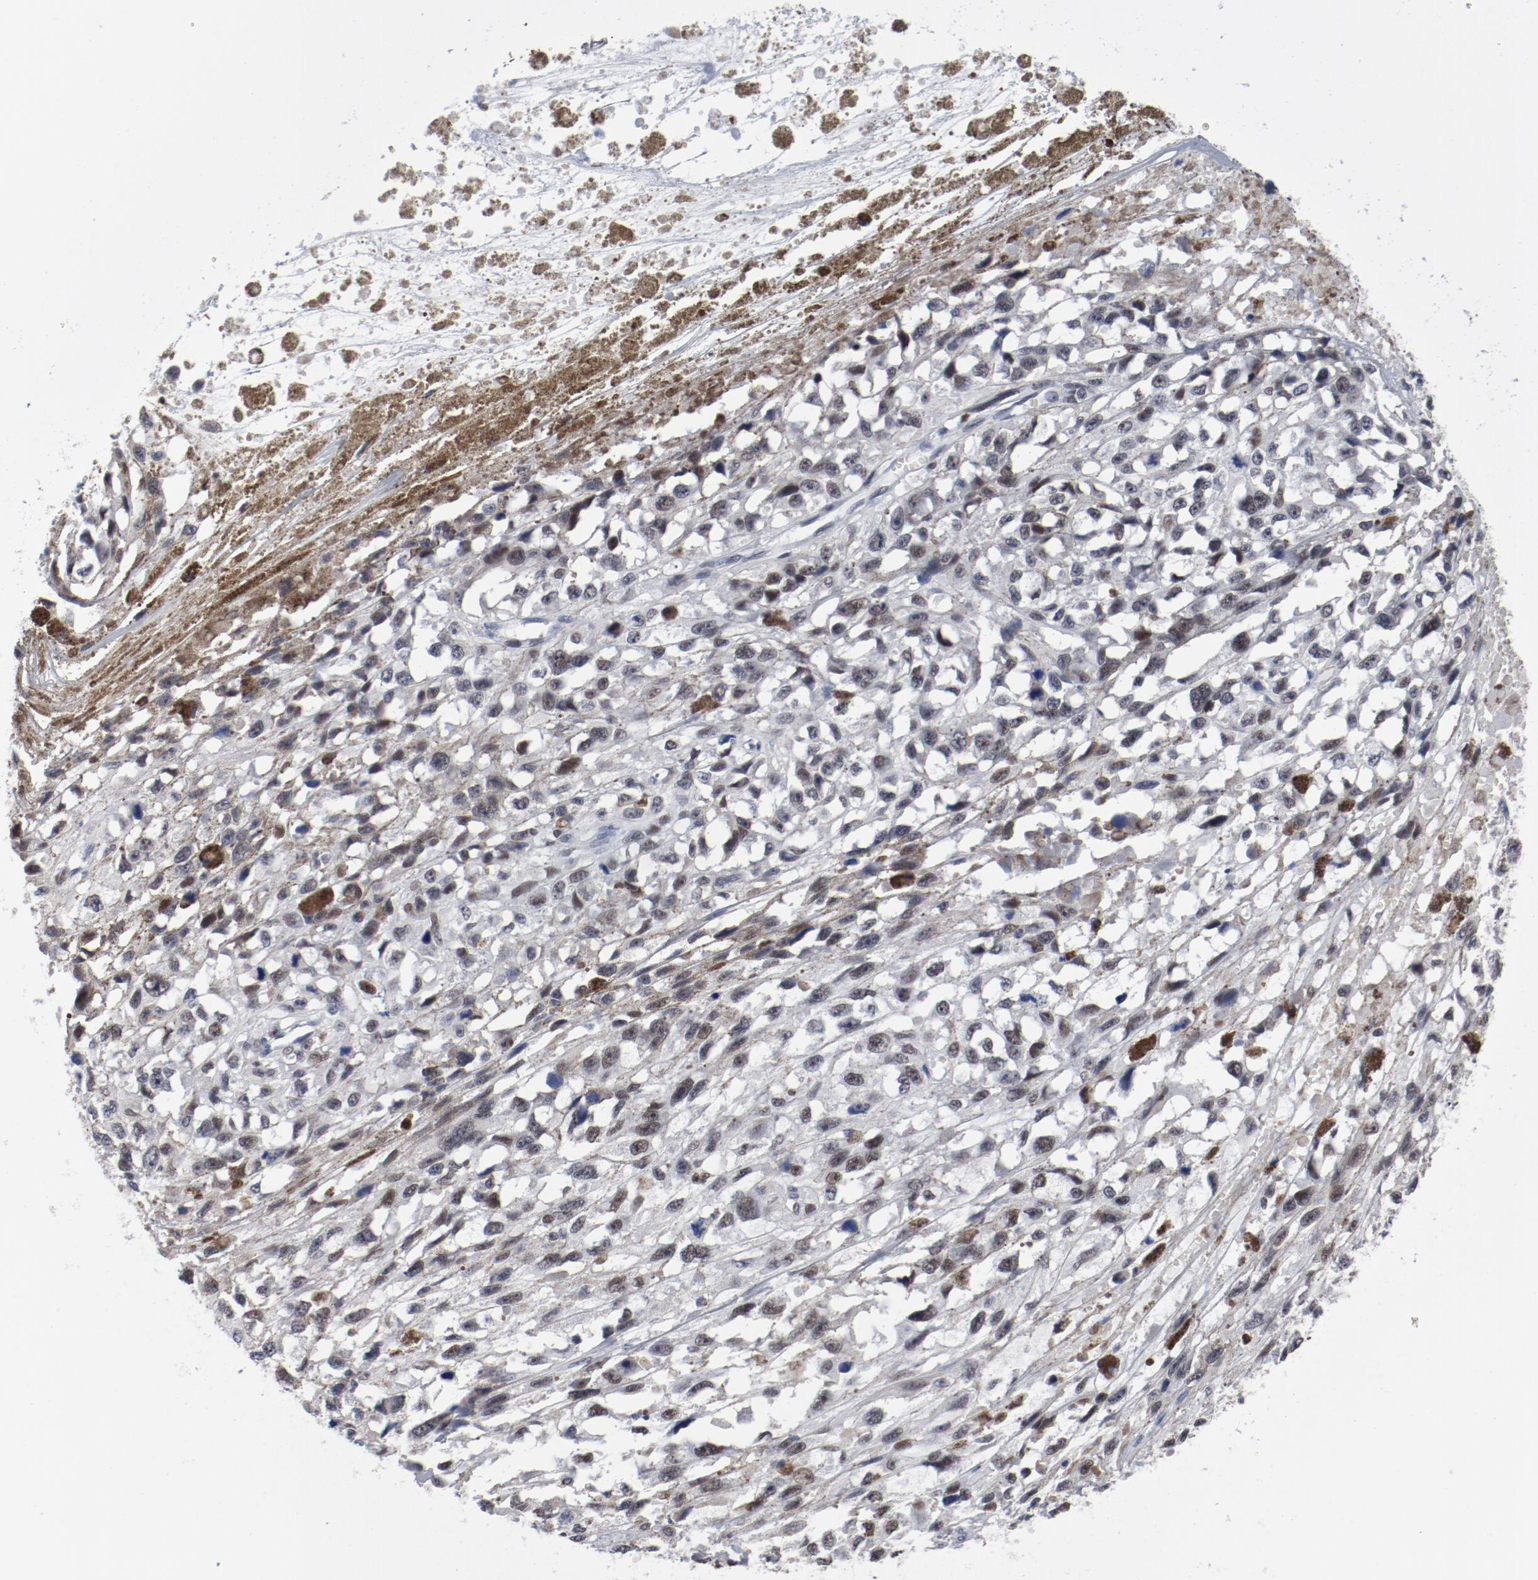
{"staining": {"intensity": "weak", "quantity": "25%-75%", "location": "nuclear"}, "tissue": "melanoma", "cell_type": "Tumor cells", "image_type": "cancer", "snomed": [{"axis": "morphology", "description": "Malignant melanoma, Metastatic site"}, {"axis": "topography", "description": "Lymph node"}], "caption": "Human malignant melanoma (metastatic site) stained with a protein marker shows weak staining in tumor cells.", "gene": "ANKLE2", "patient": {"sex": "male", "age": 59}}